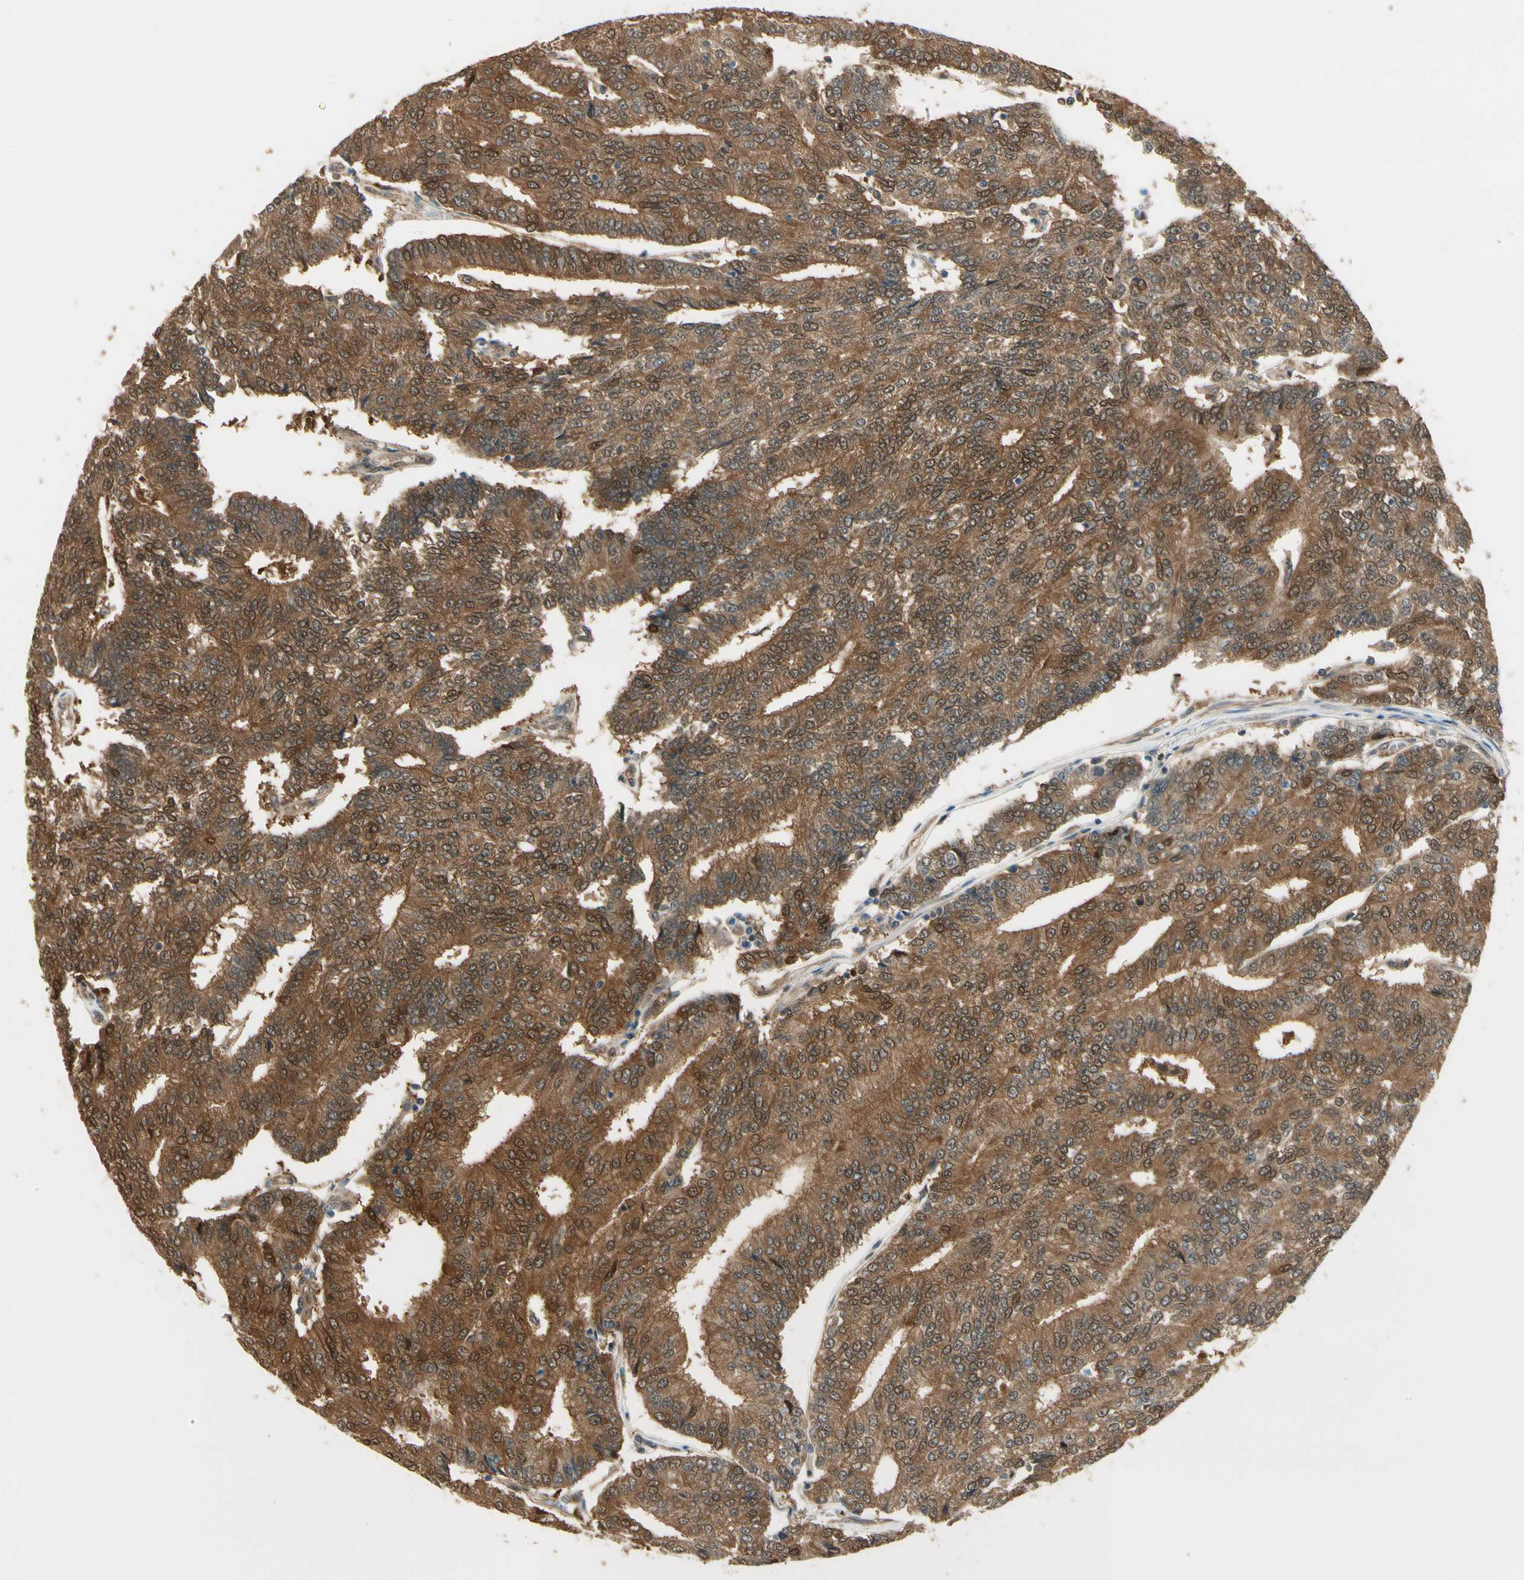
{"staining": {"intensity": "strong", "quantity": ">75%", "location": "cytoplasmic/membranous"}, "tissue": "prostate cancer", "cell_type": "Tumor cells", "image_type": "cancer", "snomed": [{"axis": "morphology", "description": "Adenocarcinoma, High grade"}, {"axis": "topography", "description": "Prostate"}], "caption": "A high-resolution micrograph shows immunohistochemistry staining of prostate adenocarcinoma (high-grade), which displays strong cytoplasmic/membranous positivity in about >75% of tumor cells.", "gene": "SERPINB6", "patient": {"sex": "male", "age": 55}}